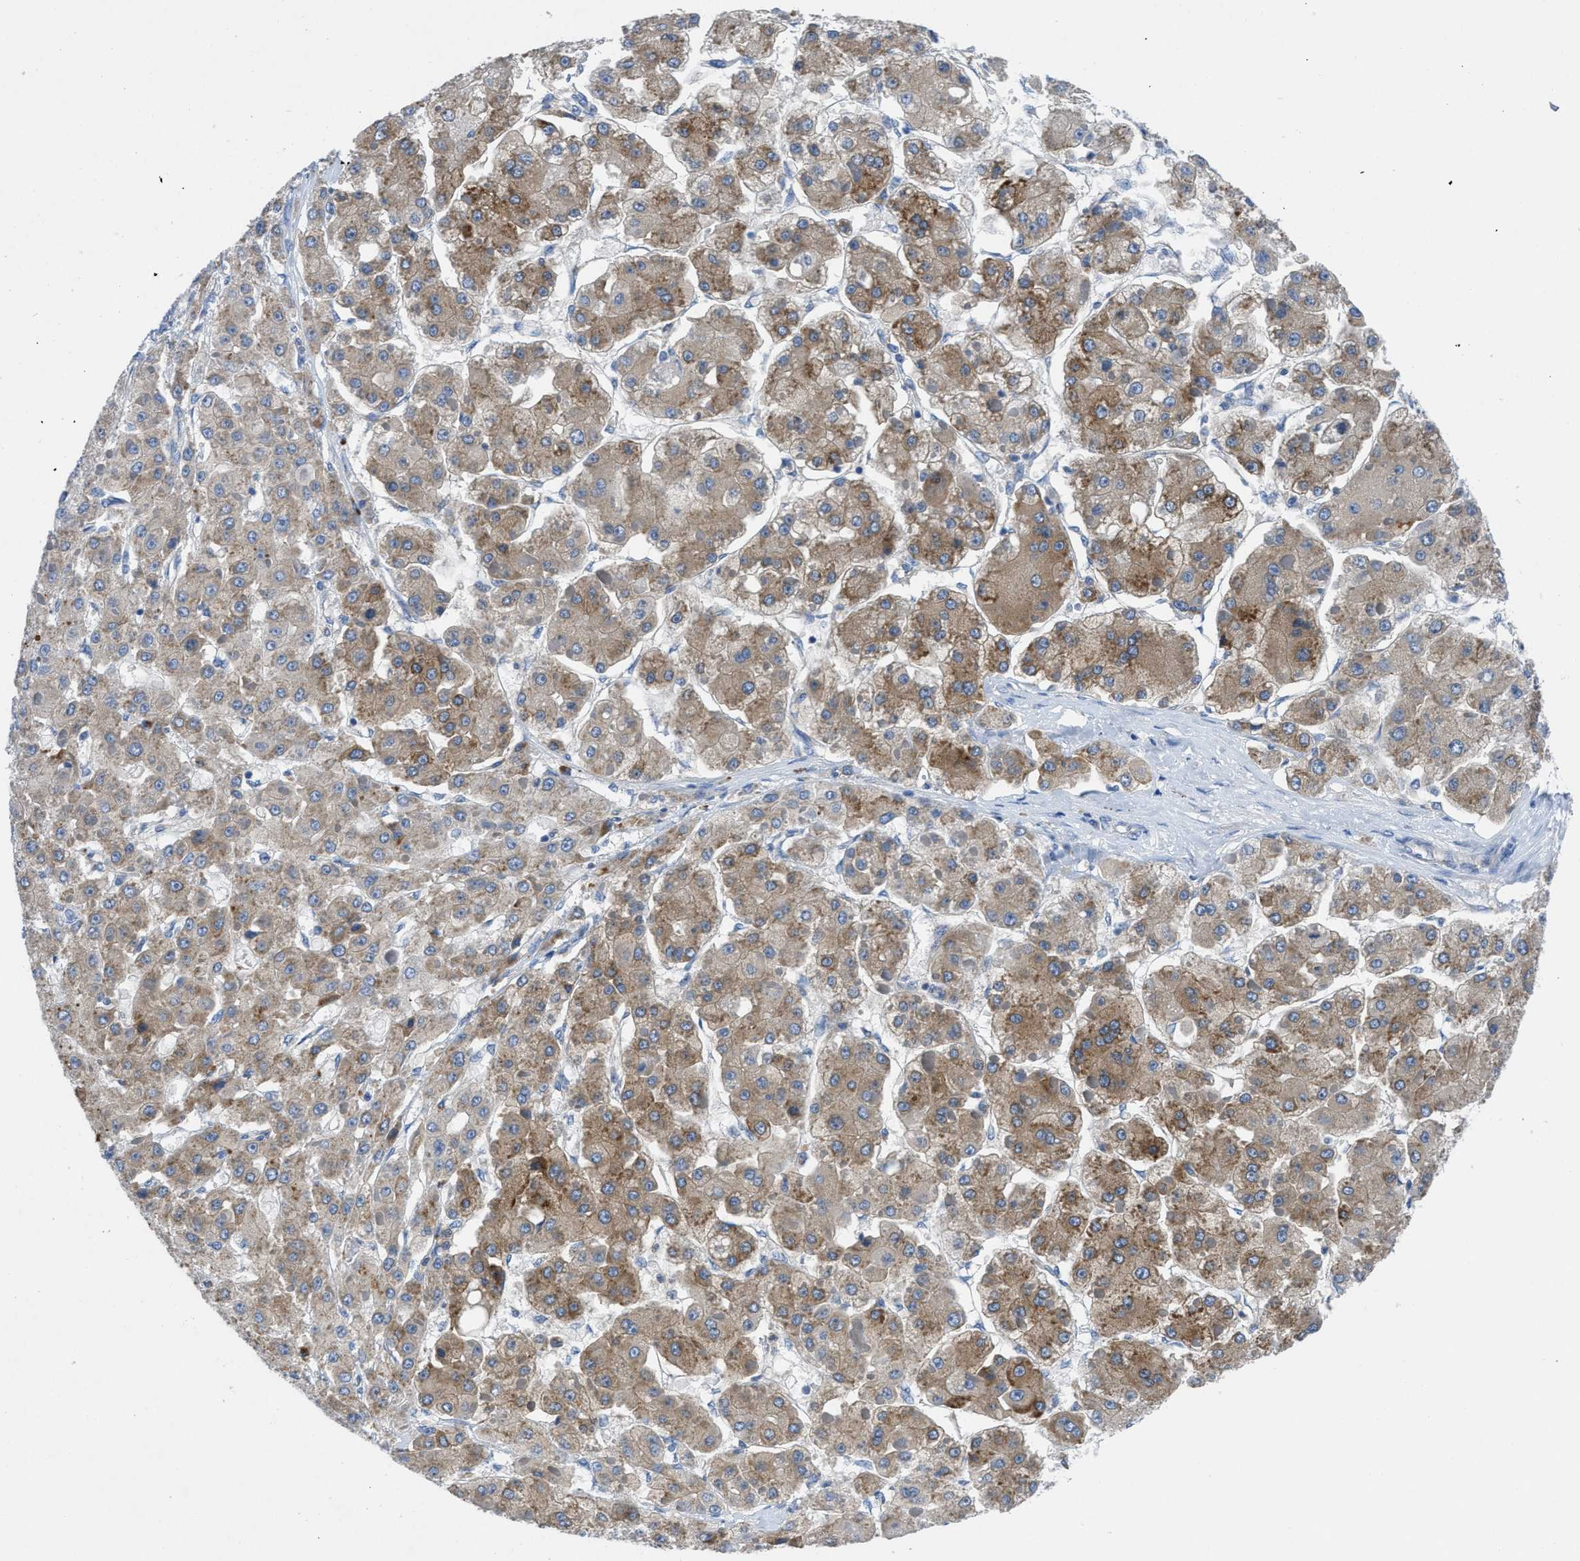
{"staining": {"intensity": "moderate", "quantity": ">75%", "location": "cytoplasmic/membranous"}, "tissue": "liver cancer", "cell_type": "Tumor cells", "image_type": "cancer", "snomed": [{"axis": "morphology", "description": "Carcinoma, Hepatocellular, NOS"}, {"axis": "topography", "description": "Liver"}], "caption": "Human liver cancer (hepatocellular carcinoma) stained for a protein (brown) shows moderate cytoplasmic/membranous positive positivity in approximately >75% of tumor cells.", "gene": "PGR", "patient": {"sex": "female", "age": 73}}